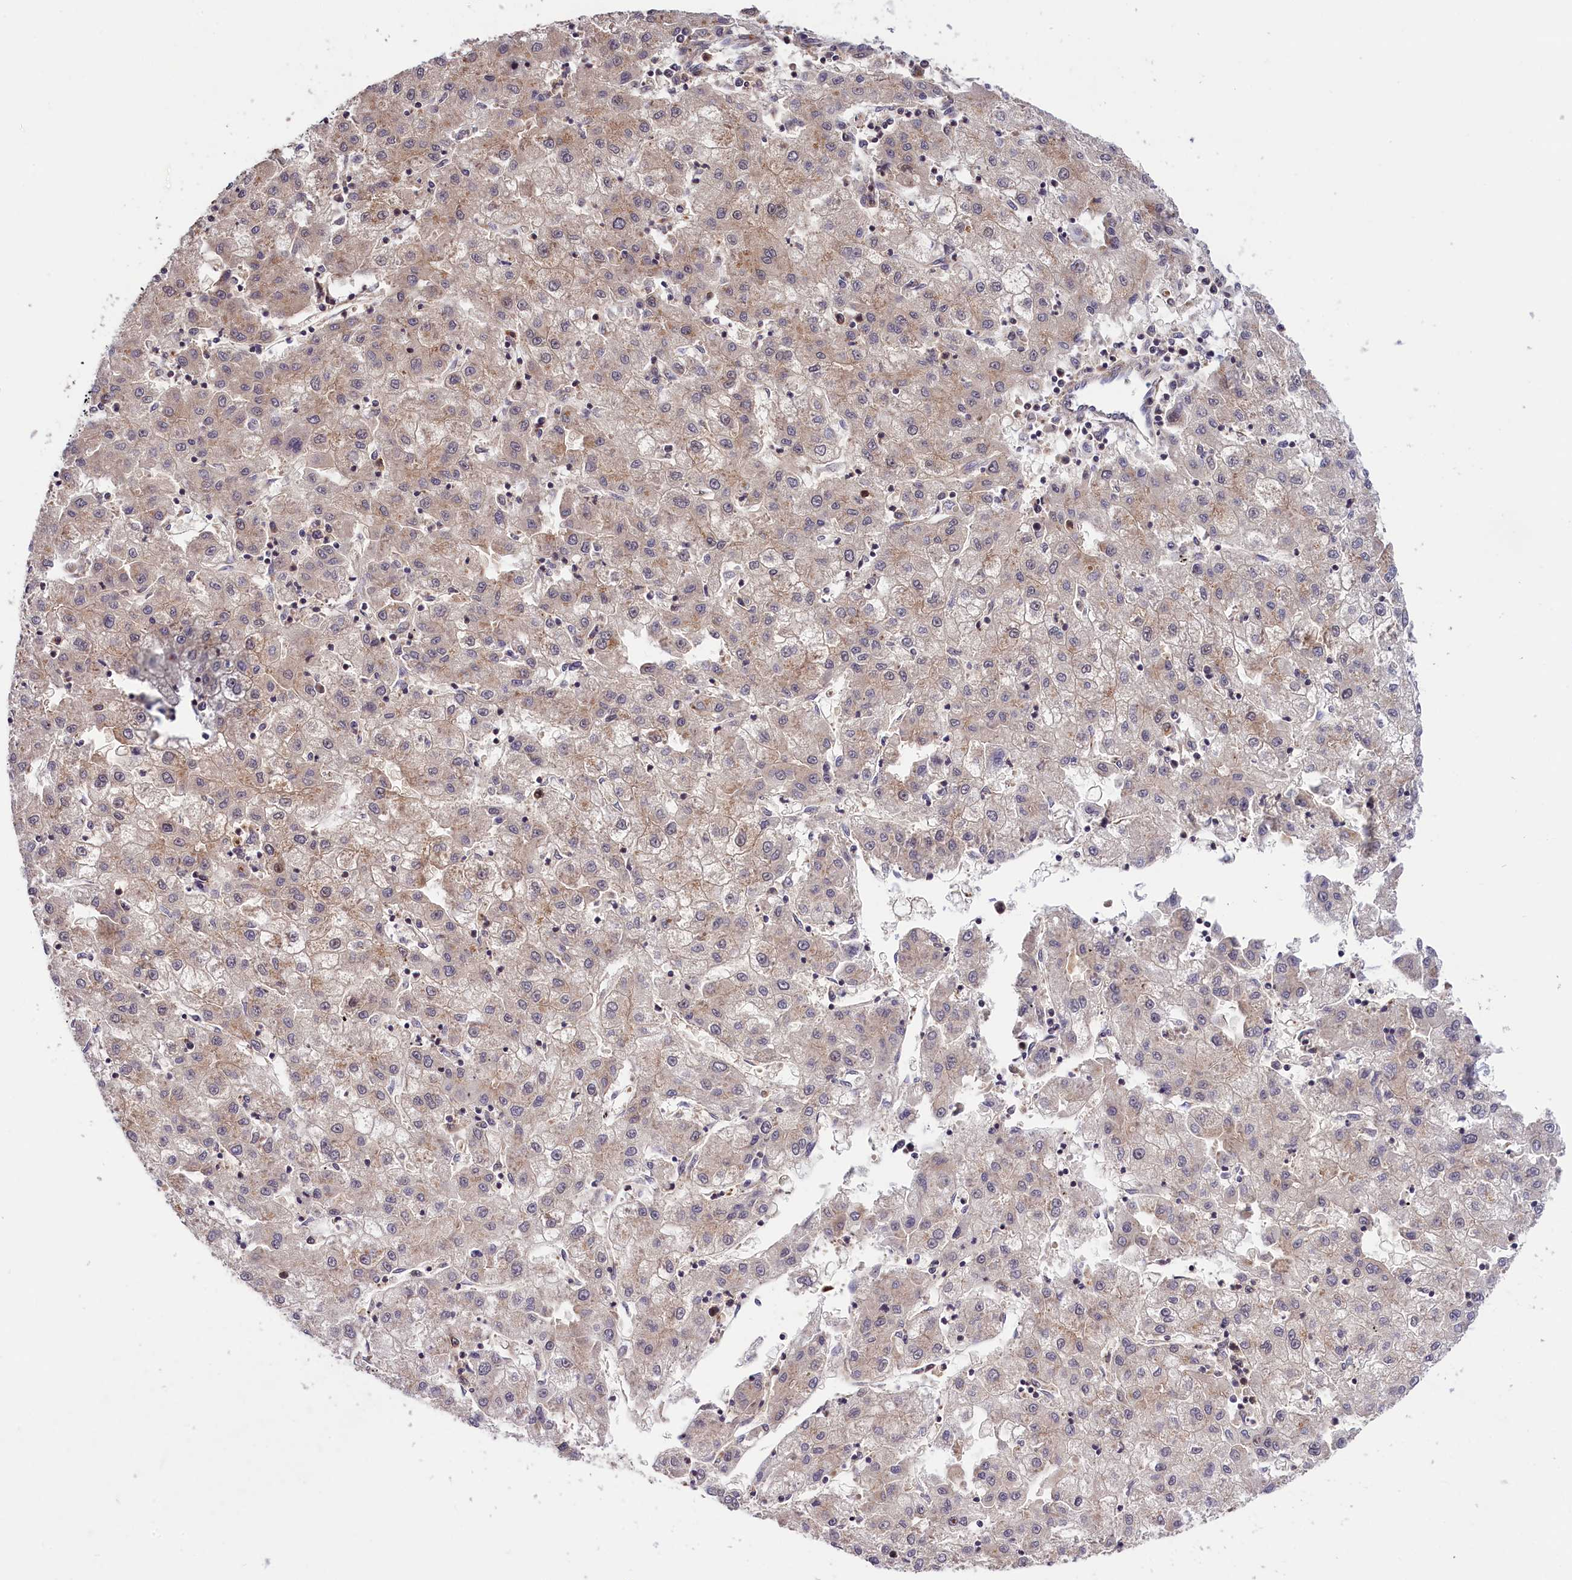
{"staining": {"intensity": "weak", "quantity": "<25%", "location": "cytoplasmic/membranous"}, "tissue": "liver cancer", "cell_type": "Tumor cells", "image_type": "cancer", "snomed": [{"axis": "morphology", "description": "Carcinoma, Hepatocellular, NOS"}, {"axis": "topography", "description": "Liver"}], "caption": "Tumor cells show no significant staining in hepatocellular carcinoma (liver). (DAB IHC with hematoxylin counter stain).", "gene": "CHORDC1", "patient": {"sex": "male", "age": 72}}